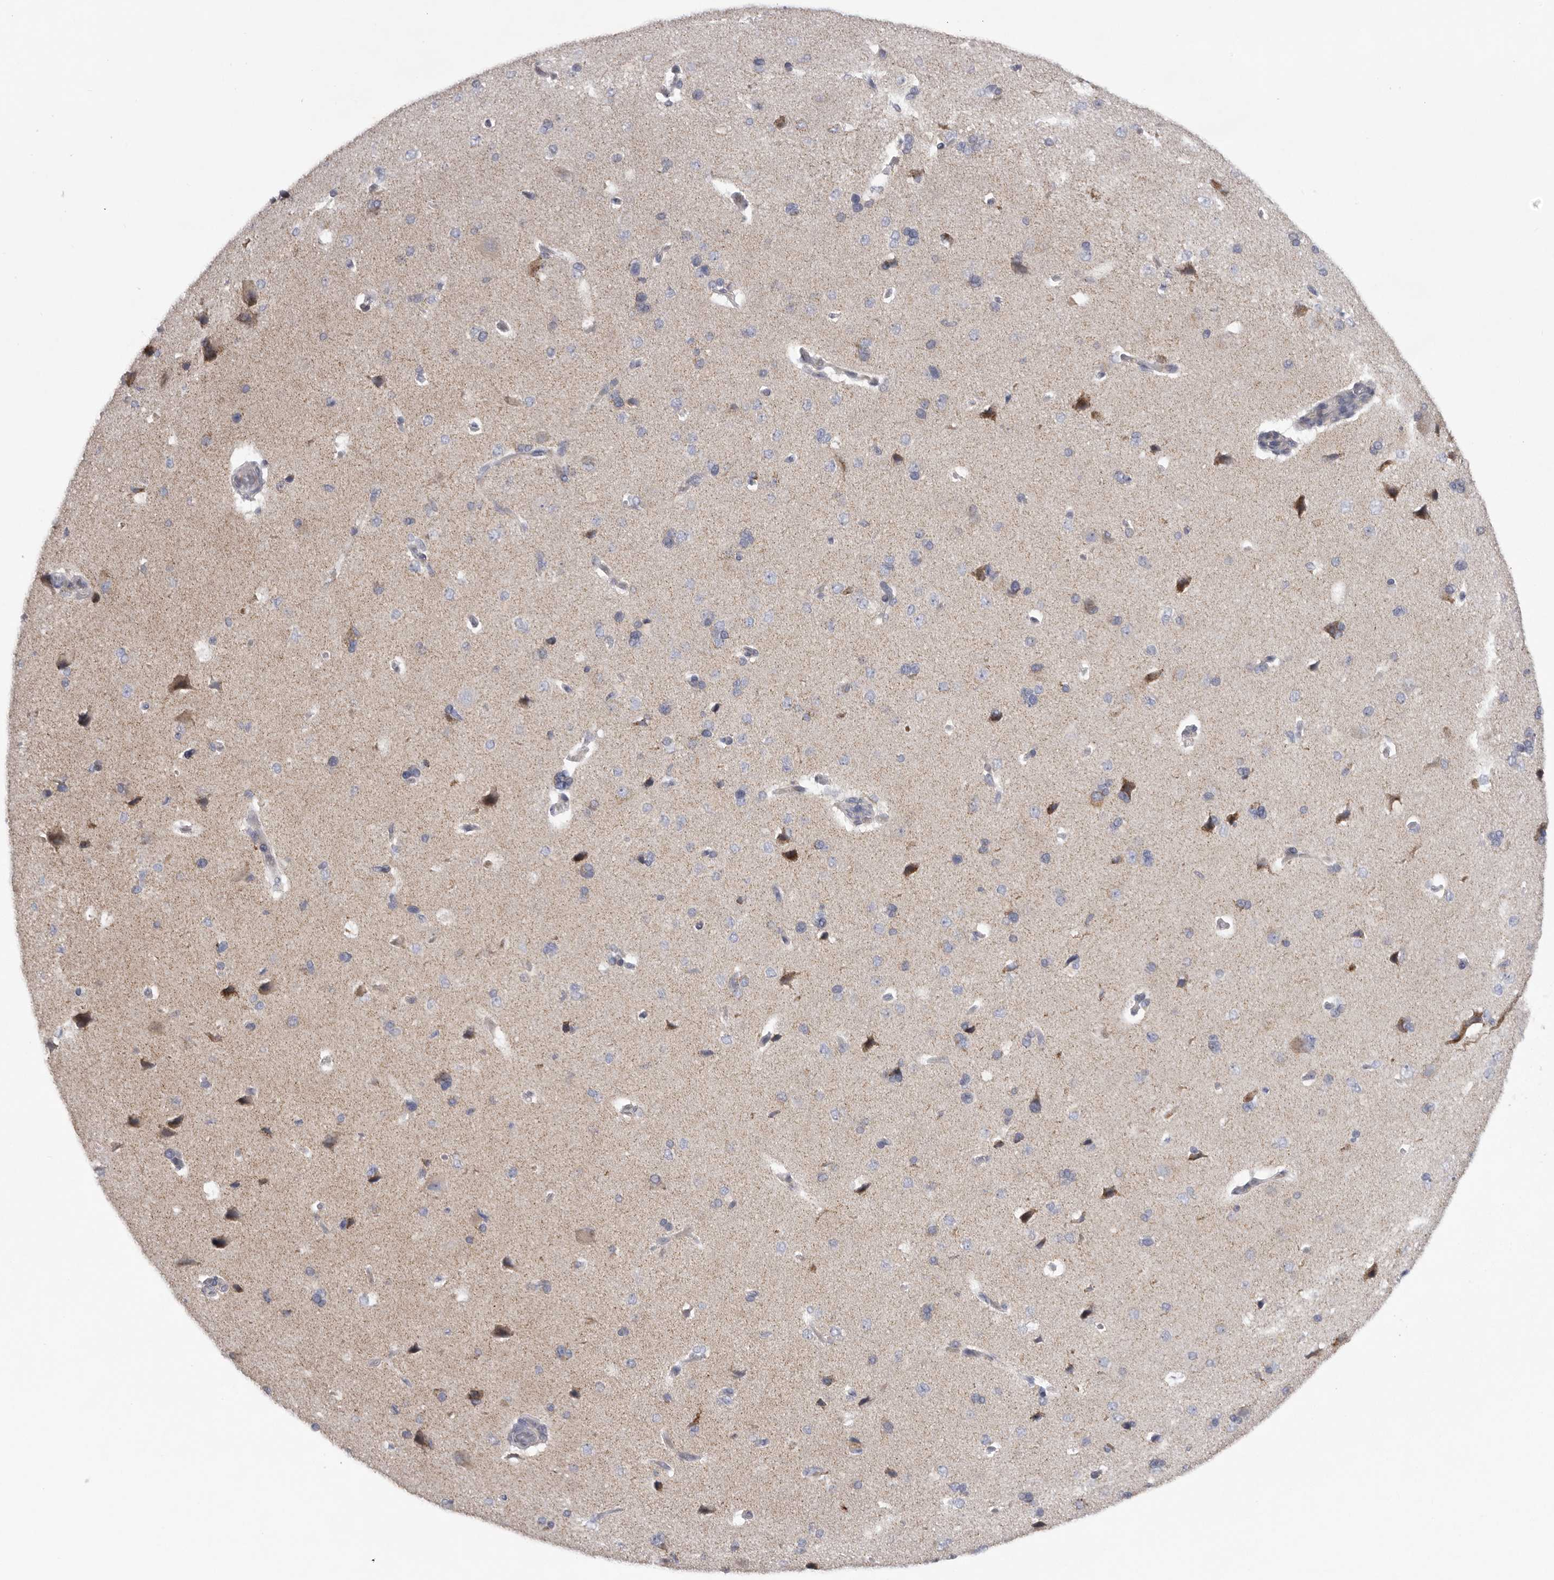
{"staining": {"intensity": "negative", "quantity": "none", "location": "none"}, "tissue": "cerebral cortex", "cell_type": "Endothelial cells", "image_type": "normal", "snomed": [{"axis": "morphology", "description": "Normal tissue, NOS"}, {"axis": "topography", "description": "Cerebral cortex"}], "caption": "This is a photomicrograph of IHC staining of benign cerebral cortex, which shows no positivity in endothelial cells.", "gene": "USP24", "patient": {"sex": "male", "age": 62}}